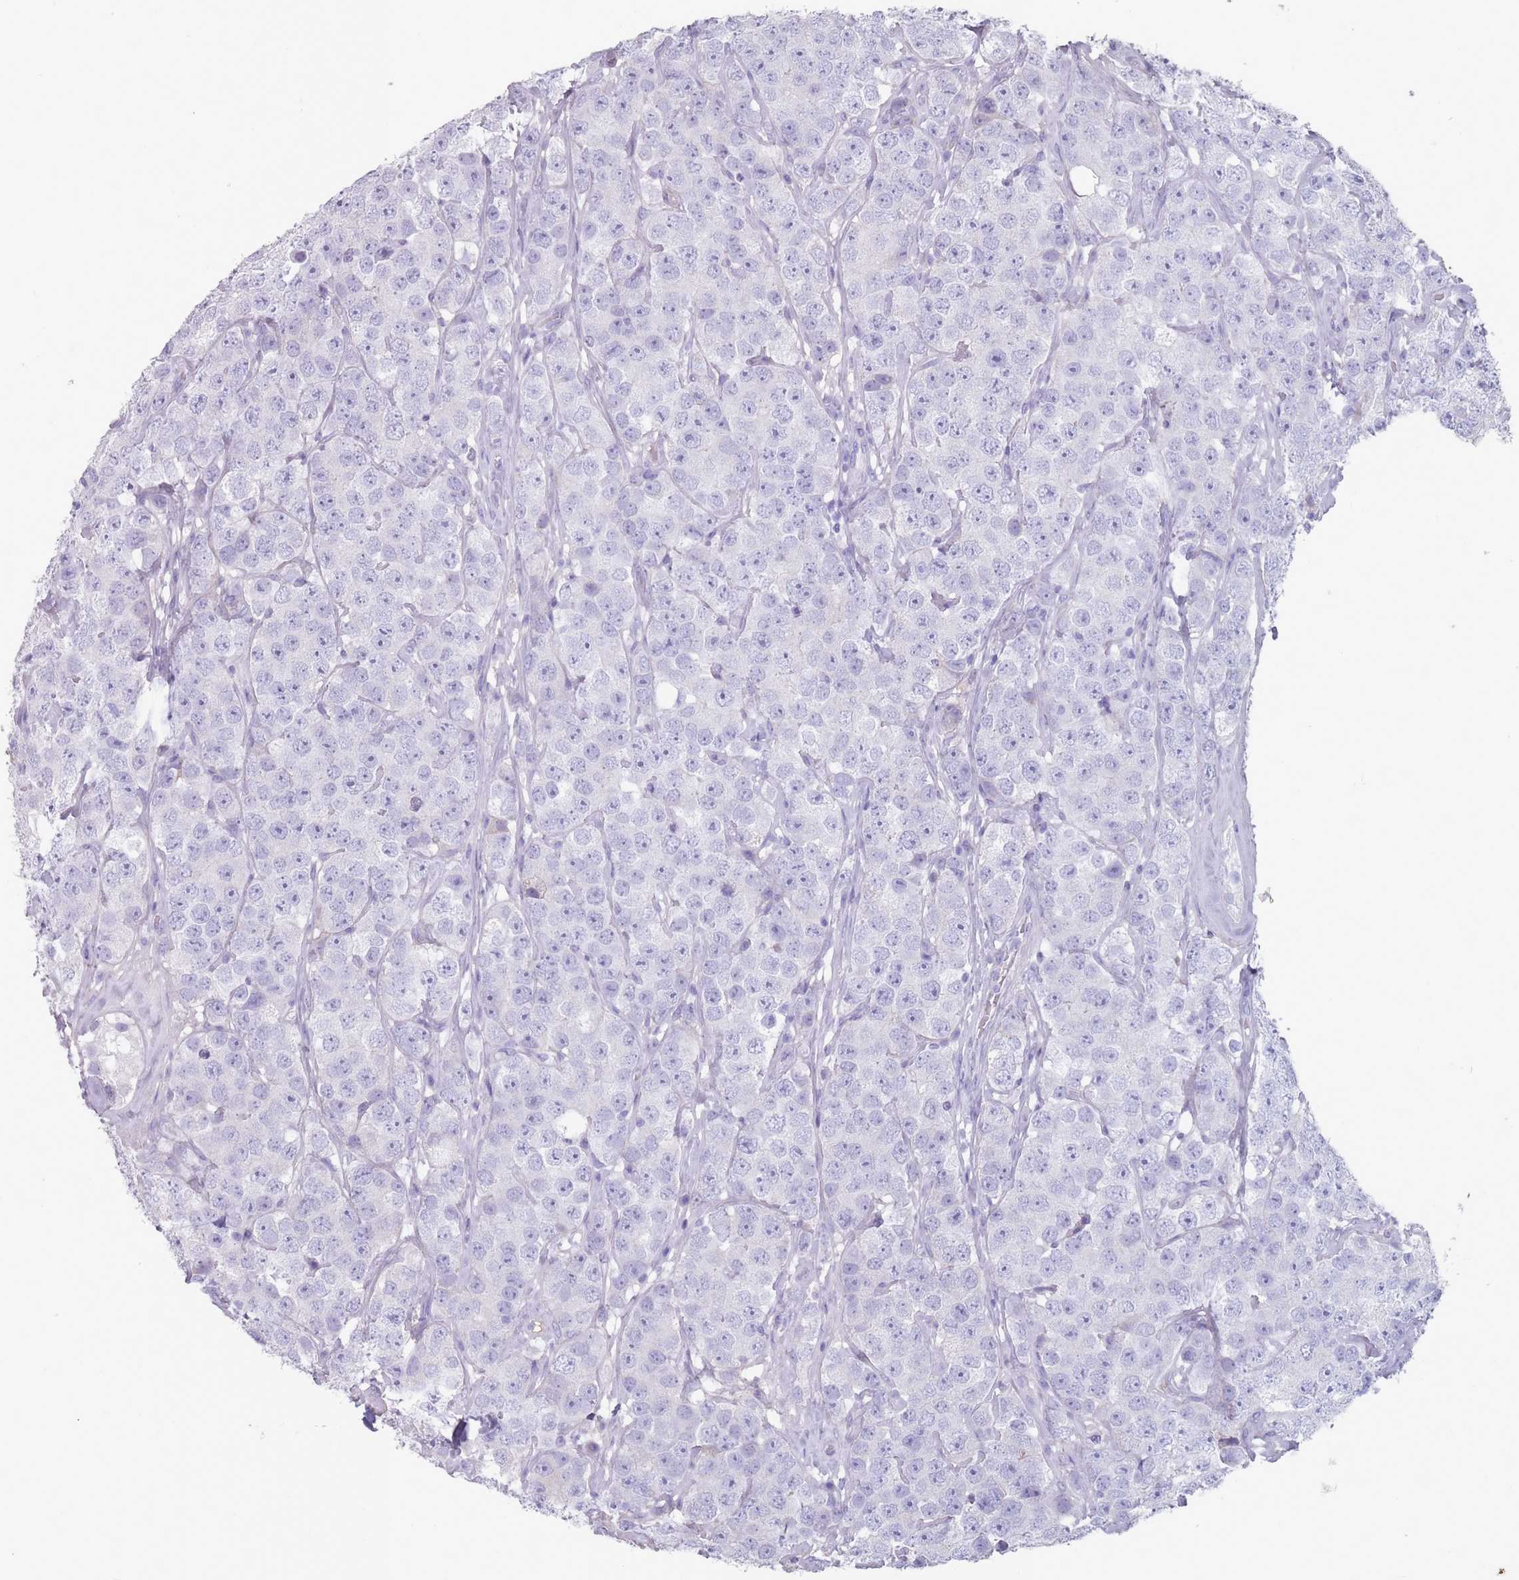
{"staining": {"intensity": "negative", "quantity": "none", "location": "none"}, "tissue": "testis cancer", "cell_type": "Tumor cells", "image_type": "cancer", "snomed": [{"axis": "morphology", "description": "Seminoma, NOS"}, {"axis": "topography", "description": "Testis"}], "caption": "DAB immunohistochemical staining of testis seminoma exhibits no significant positivity in tumor cells.", "gene": "RHBG", "patient": {"sex": "male", "age": 28}}